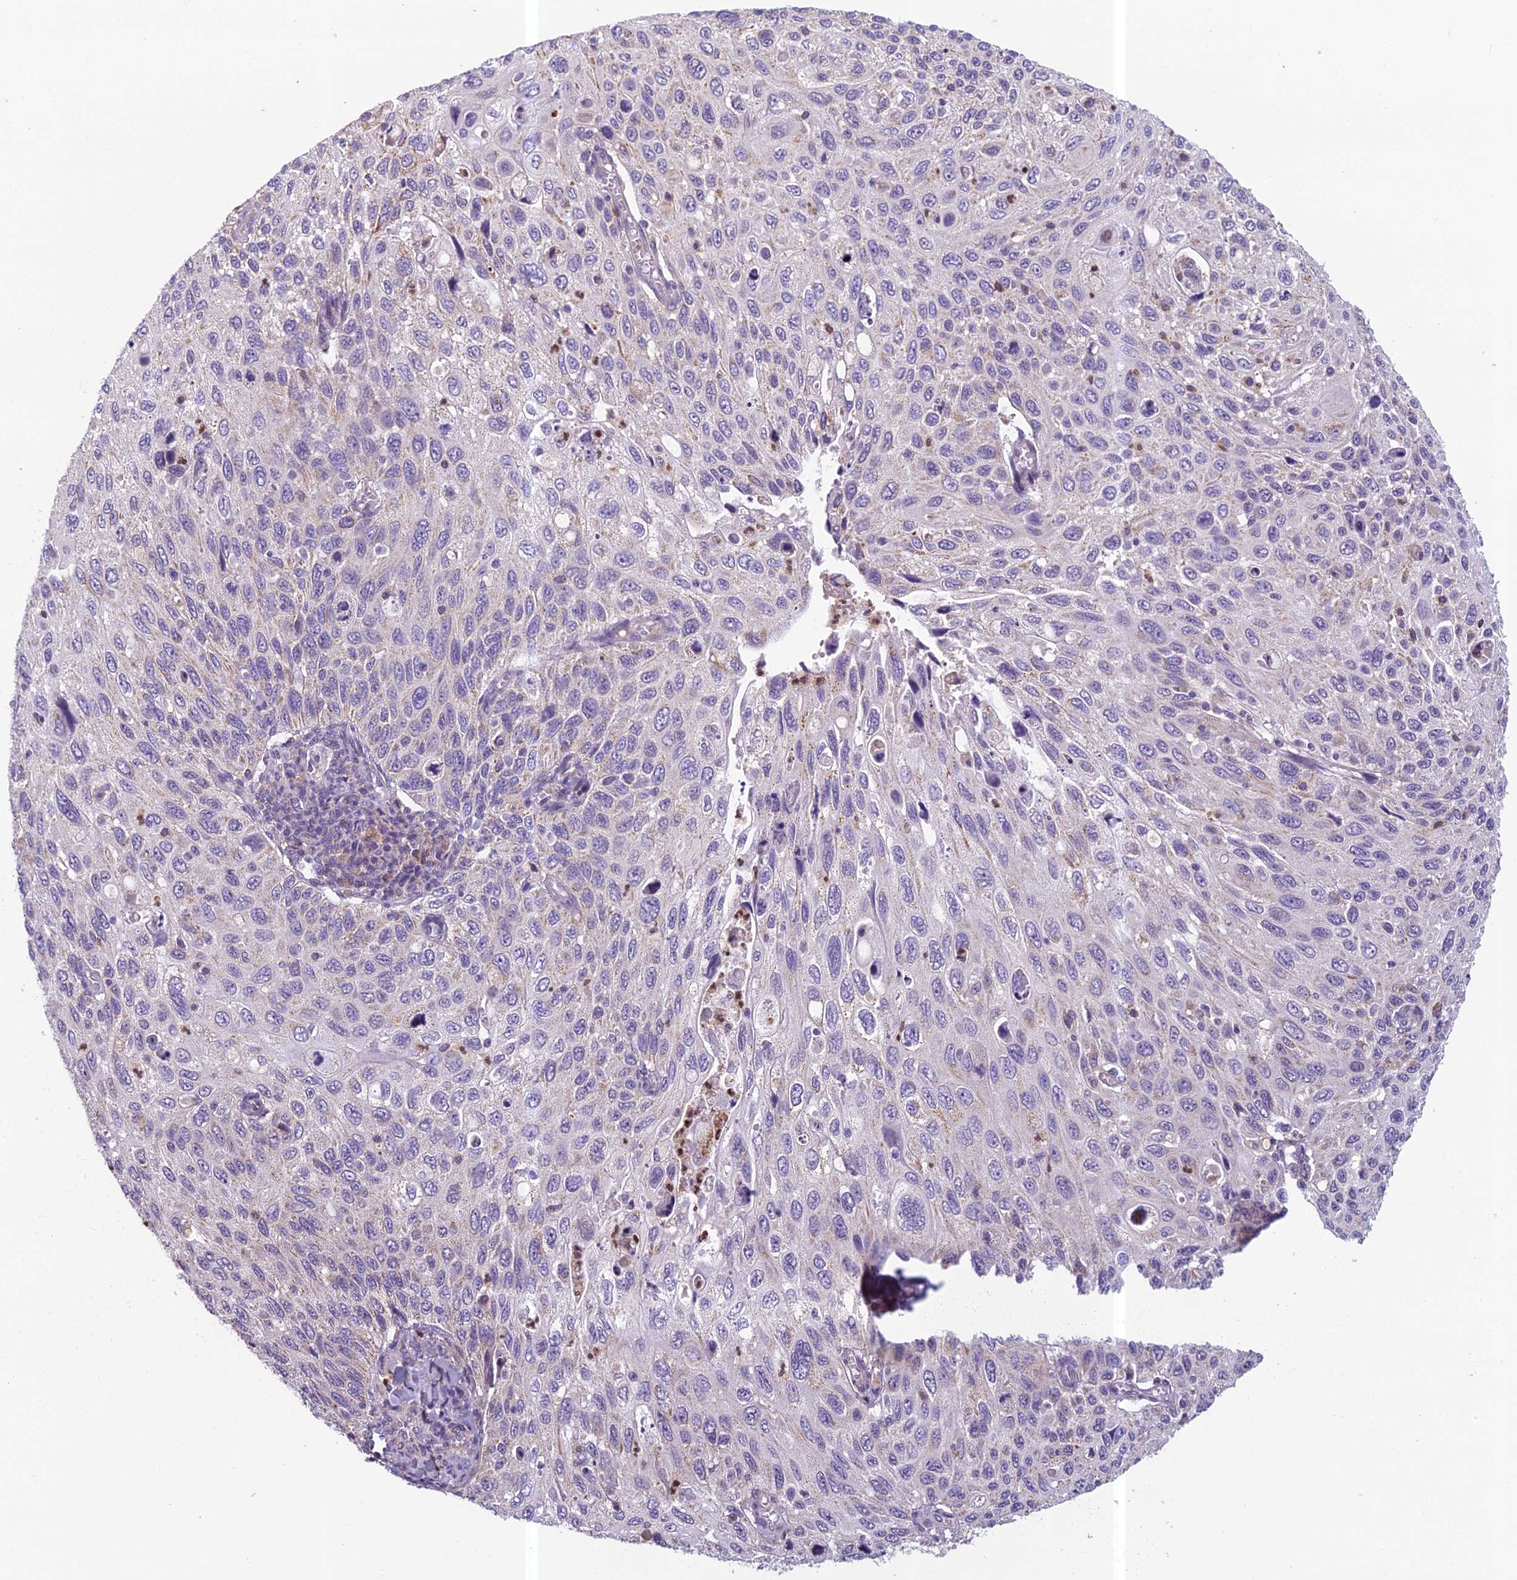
{"staining": {"intensity": "negative", "quantity": "none", "location": "none"}, "tissue": "cervical cancer", "cell_type": "Tumor cells", "image_type": "cancer", "snomed": [{"axis": "morphology", "description": "Squamous cell carcinoma, NOS"}, {"axis": "topography", "description": "Cervix"}], "caption": "Squamous cell carcinoma (cervical) was stained to show a protein in brown. There is no significant expression in tumor cells. (Stains: DAB immunohistochemistry (IHC) with hematoxylin counter stain, Microscopy: brightfield microscopy at high magnification).", "gene": "ENSG00000188897", "patient": {"sex": "female", "age": 70}}